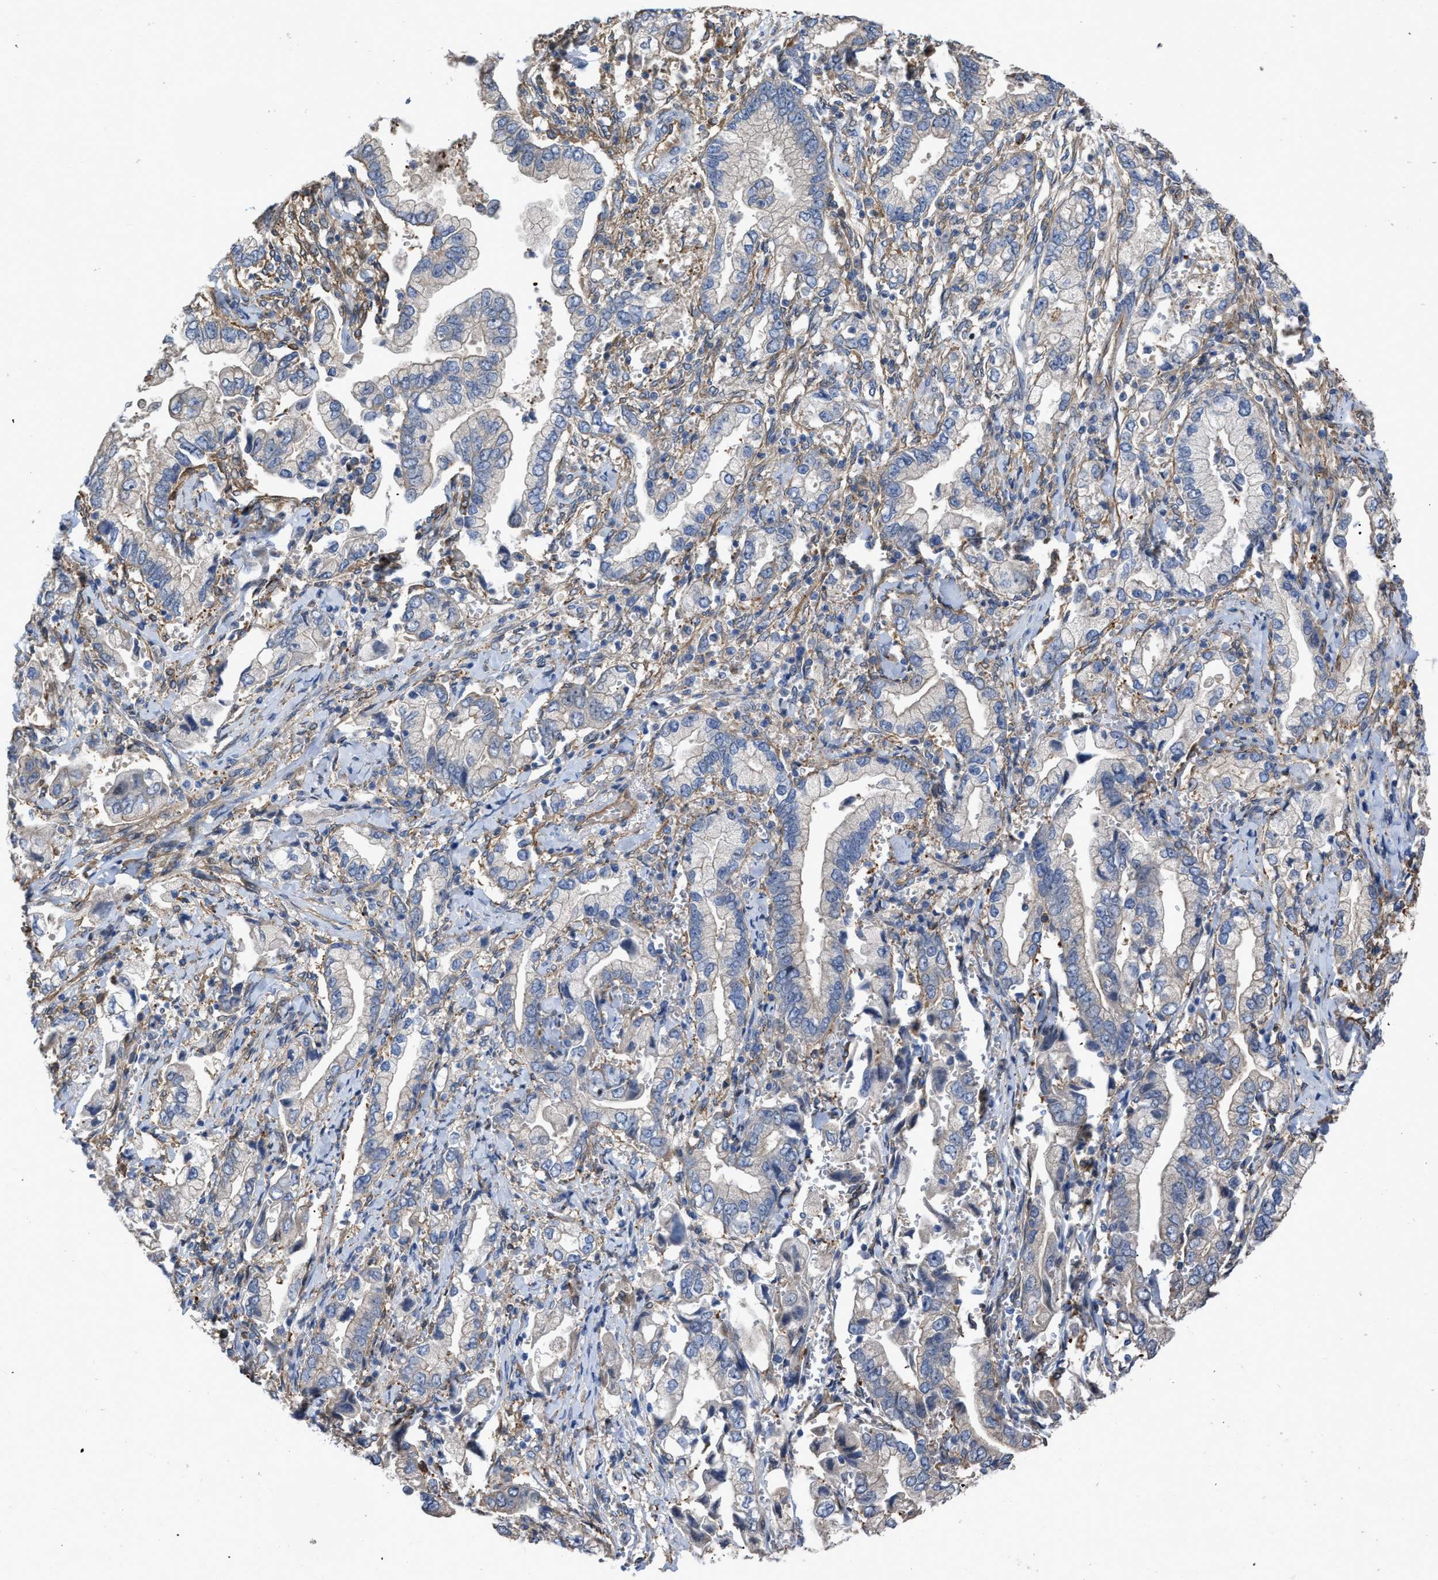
{"staining": {"intensity": "negative", "quantity": "none", "location": "none"}, "tissue": "stomach cancer", "cell_type": "Tumor cells", "image_type": "cancer", "snomed": [{"axis": "morphology", "description": "Normal tissue, NOS"}, {"axis": "morphology", "description": "Adenocarcinoma, NOS"}, {"axis": "topography", "description": "Stomach"}], "caption": "IHC of human stomach adenocarcinoma shows no staining in tumor cells.", "gene": "SLC4A11", "patient": {"sex": "male", "age": 62}}